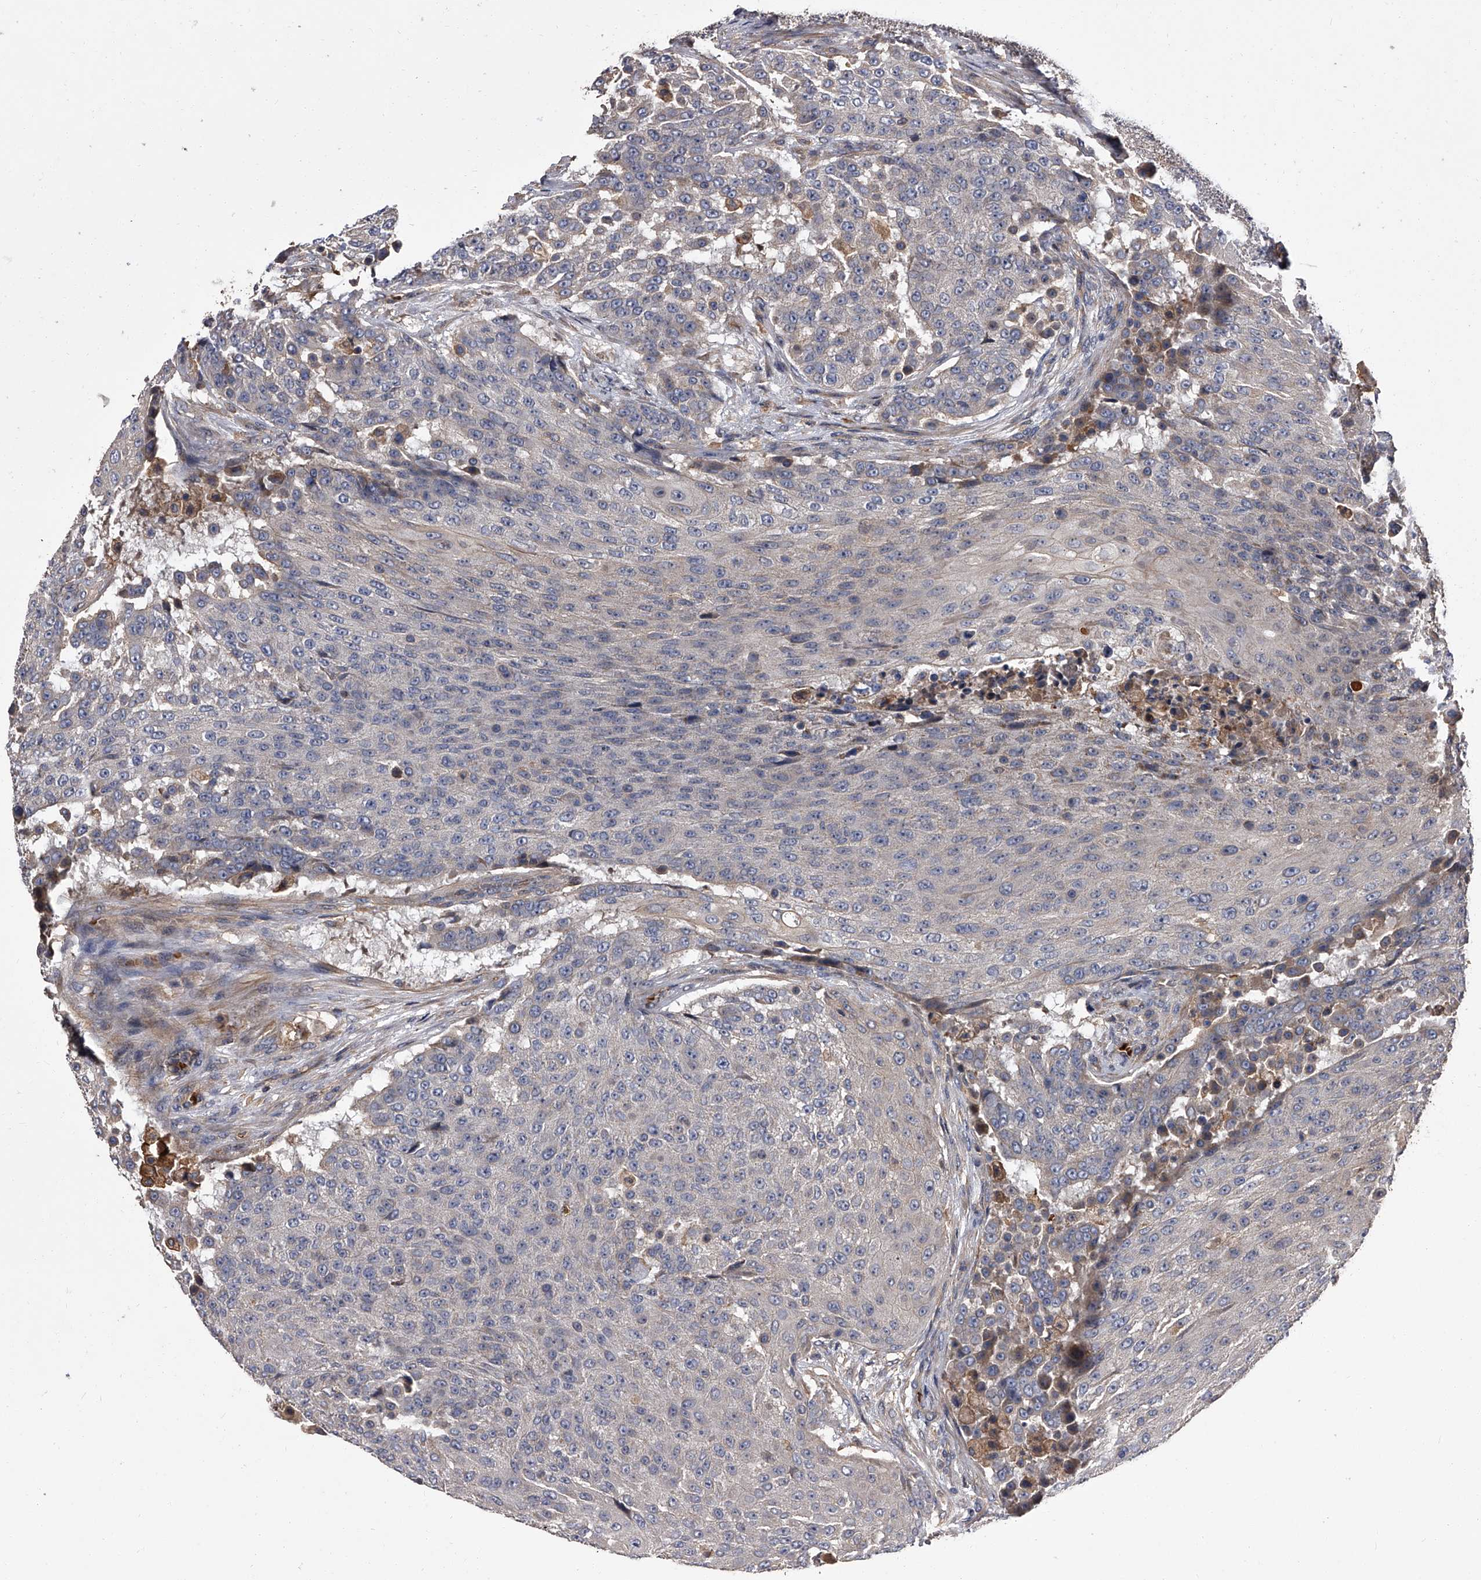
{"staining": {"intensity": "weak", "quantity": "<25%", "location": "cytoplasmic/membranous"}, "tissue": "urothelial cancer", "cell_type": "Tumor cells", "image_type": "cancer", "snomed": [{"axis": "morphology", "description": "Urothelial carcinoma, High grade"}, {"axis": "topography", "description": "Urinary bladder"}], "caption": "High power microscopy histopathology image of an IHC histopathology image of high-grade urothelial carcinoma, revealing no significant expression in tumor cells. (Brightfield microscopy of DAB (3,3'-diaminobenzidine) immunohistochemistry (IHC) at high magnification).", "gene": "STK36", "patient": {"sex": "female", "age": 63}}